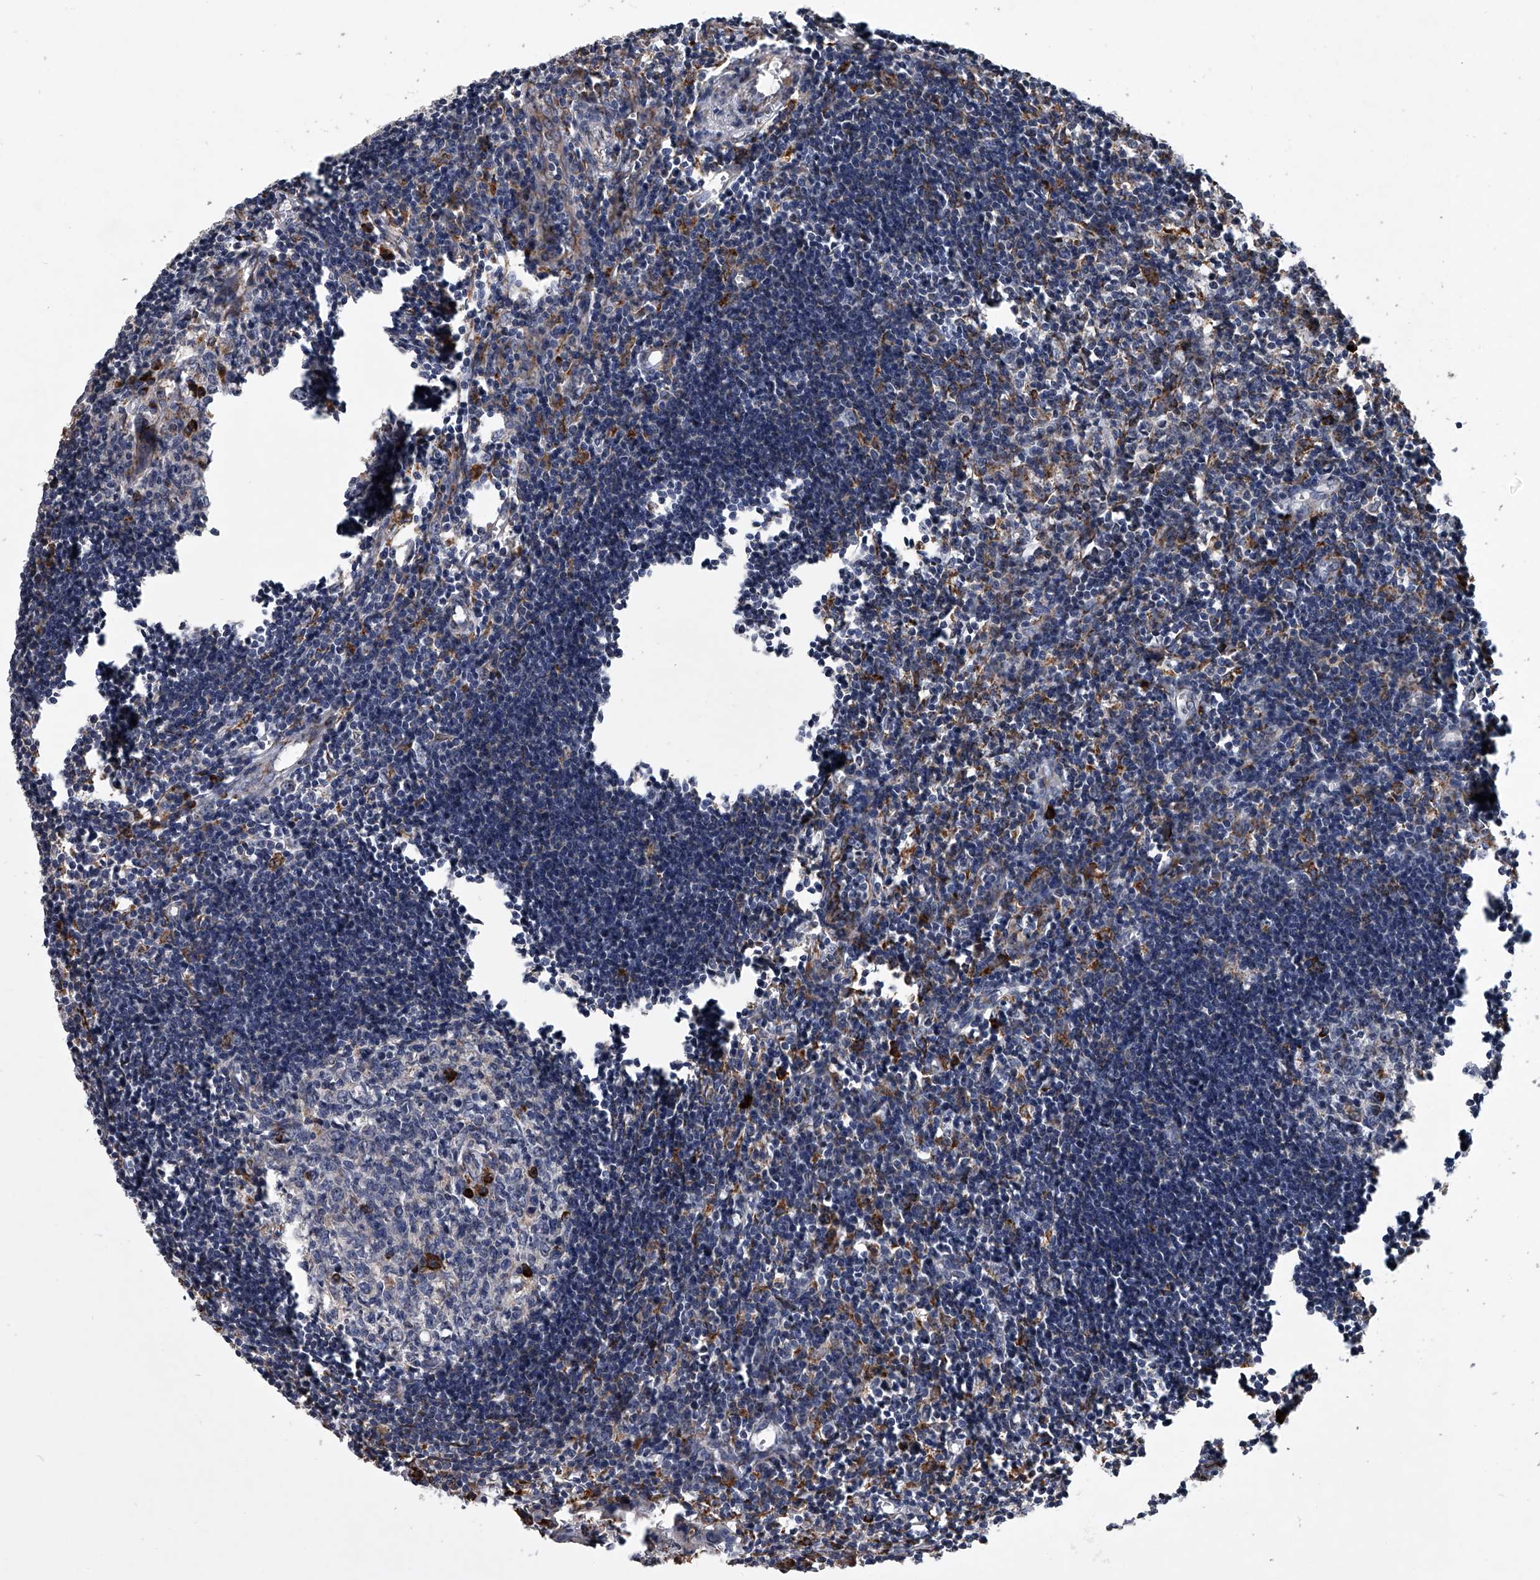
{"staining": {"intensity": "strong", "quantity": "<25%", "location": "cytoplasmic/membranous"}, "tissue": "lymph node", "cell_type": "Germinal center cells", "image_type": "normal", "snomed": [{"axis": "morphology", "description": "Normal tissue, NOS"}, {"axis": "morphology", "description": "Malignant melanoma, Metastatic site"}, {"axis": "topography", "description": "Lymph node"}], "caption": "DAB immunohistochemical staining of unremarkable human lymph node shows strong cytoplasmic/membranous protein staining in approximately <25% of germinal center cells.", "gene": "TMEM63C", "patient": {"sex": "male", "age": 41}}